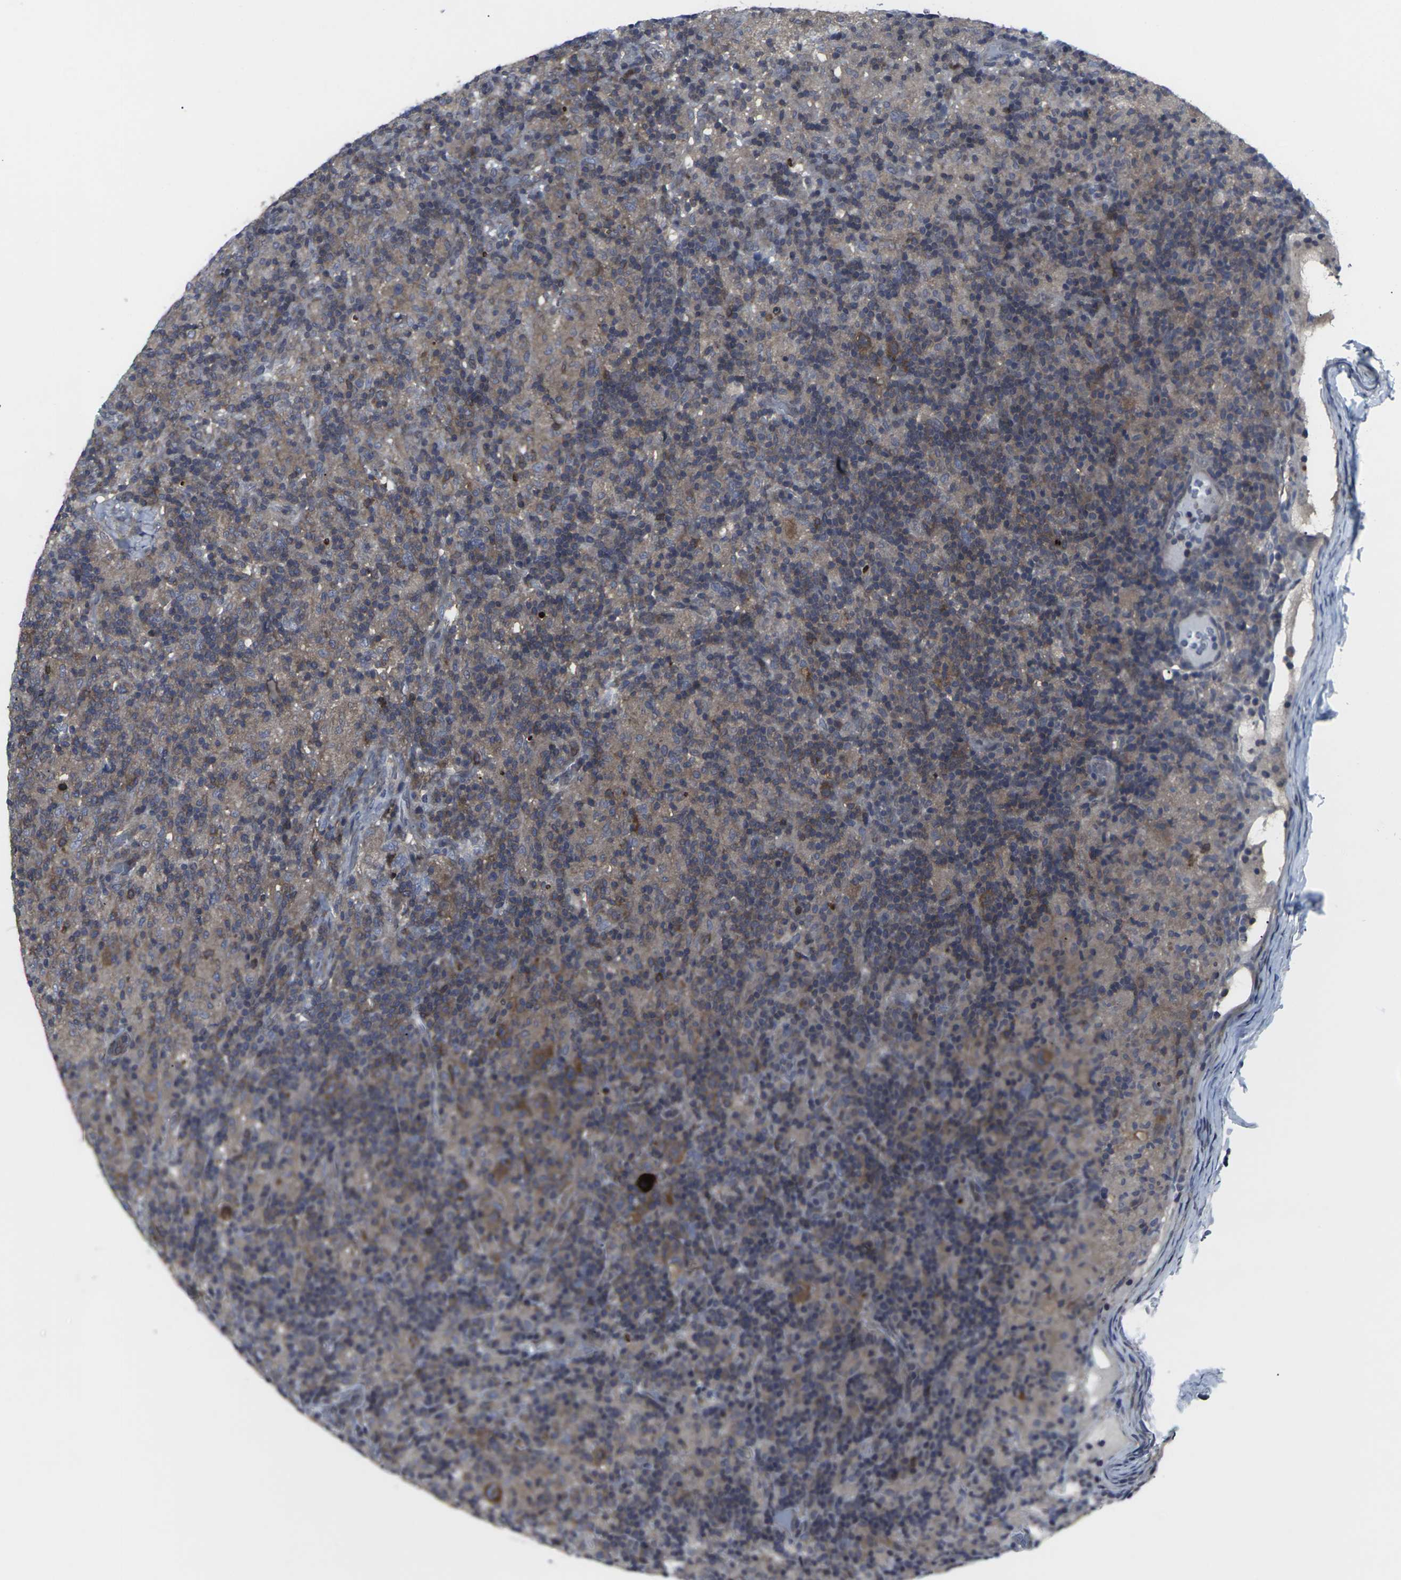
{"staining": {"intensity": "moderate", "quantity": ">75%", "location": "cytoplasmic/membranous"}, "tissue": "lymphoma", "cell_type": "Tumor cells", "image_type": "cancer", "snomed": [{"axis": "morphology", "description": "Hodgkin's disease, NOS"}, {"axis": "topography", "description": "Lymph node"}], "caption": "This is an image of IHC staining of Hodgkin's disease, which shows moderate positivity in the cytoplasmic/membranous of tumor cells.", "gene": "HPRT1", "patient": {"sex": "male", "age": 70}}